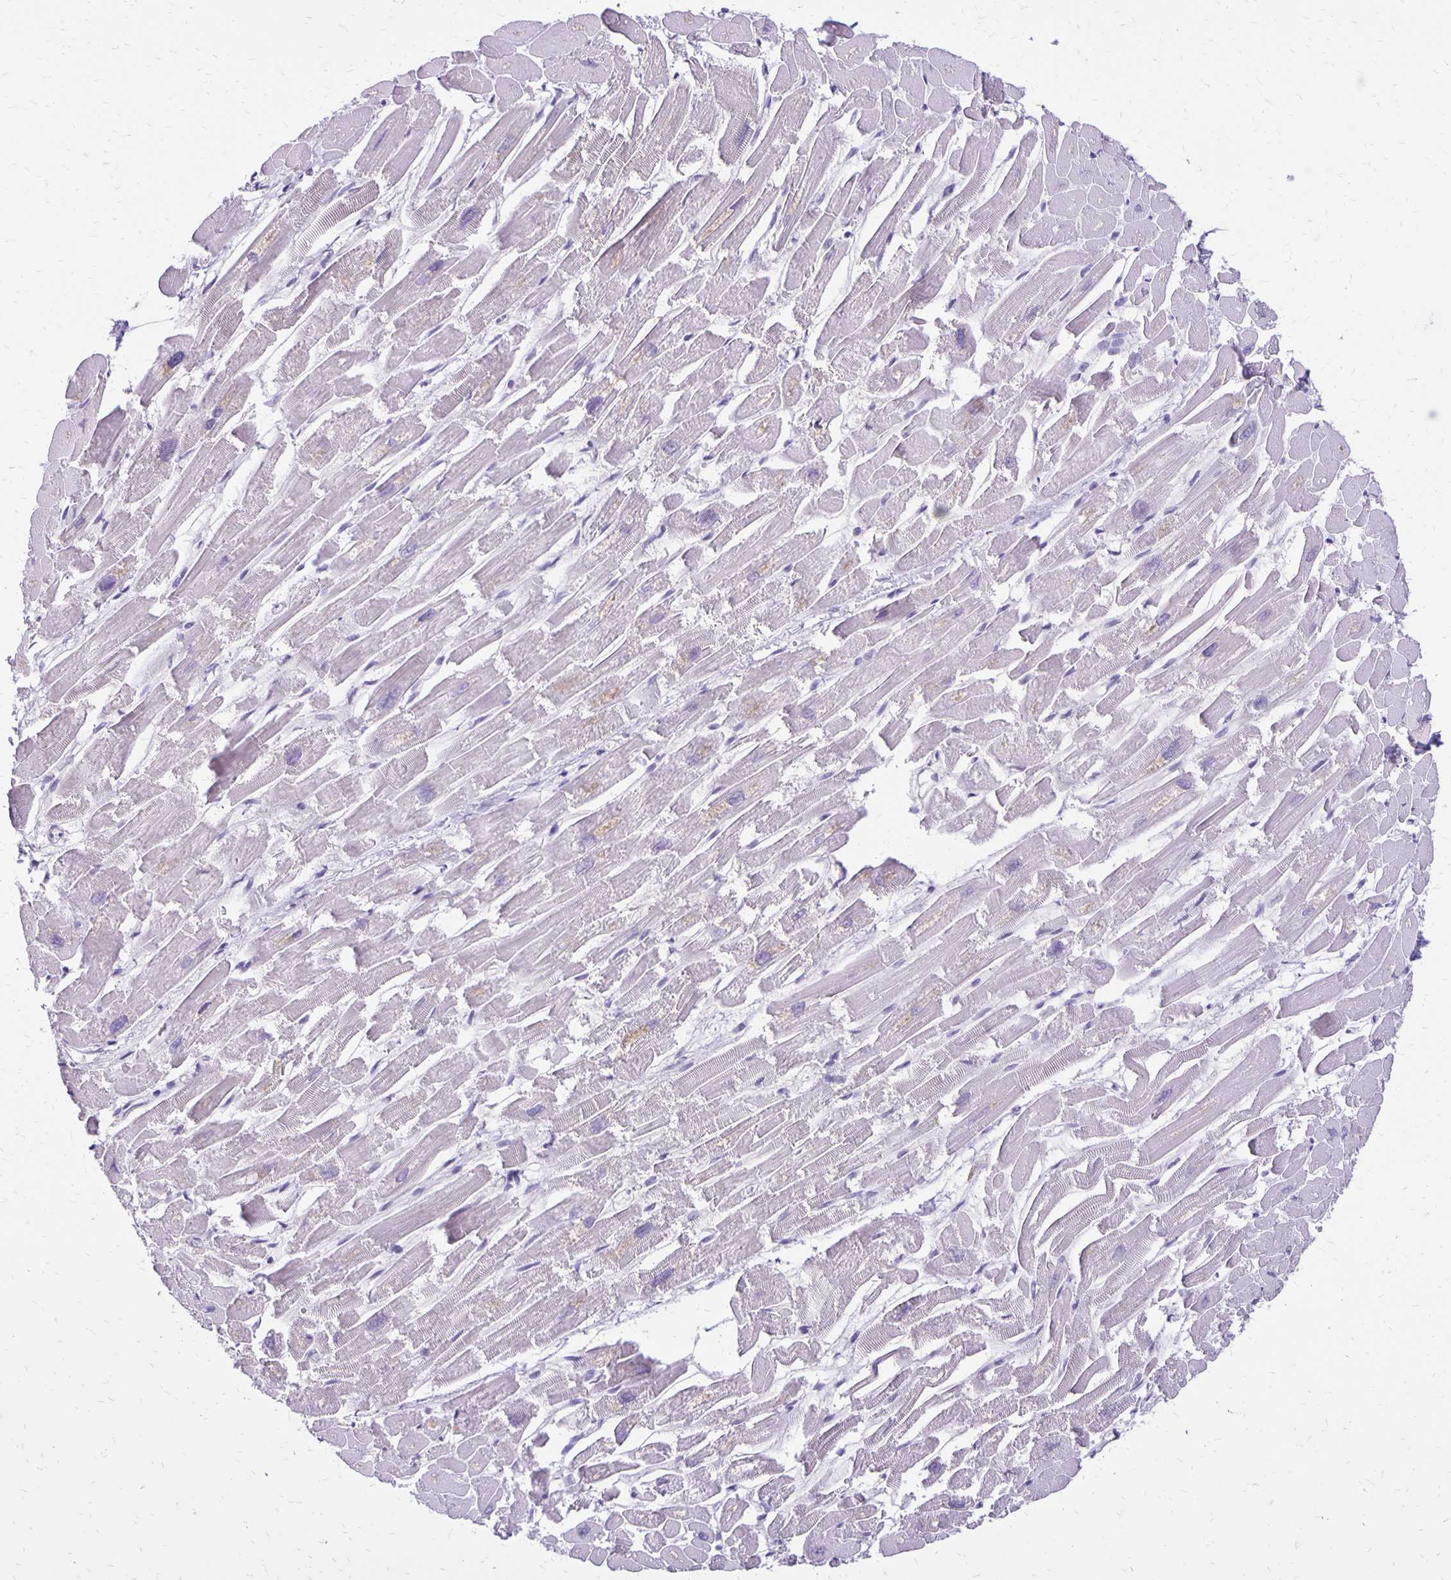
{"staining": {"intensity": "negative", "quantity": "none", "location": "none"}, "tissue": "heart muscle", "cell_type": "Cardiomyocytes", "image_type": "normal", "snomed": [{"axis": "morphology", "description": "Normal tissue, NOS"}, {"axis": "topography", "description": "Heart"}], "caption": "This is an immunohistochemistry (IHC) photomicrograph of unremarkable human heart muscle. There is no staining in cardiomyocytes.", "gene": "ANKRD45", "patient": {"sex": "male", "age": 54}}